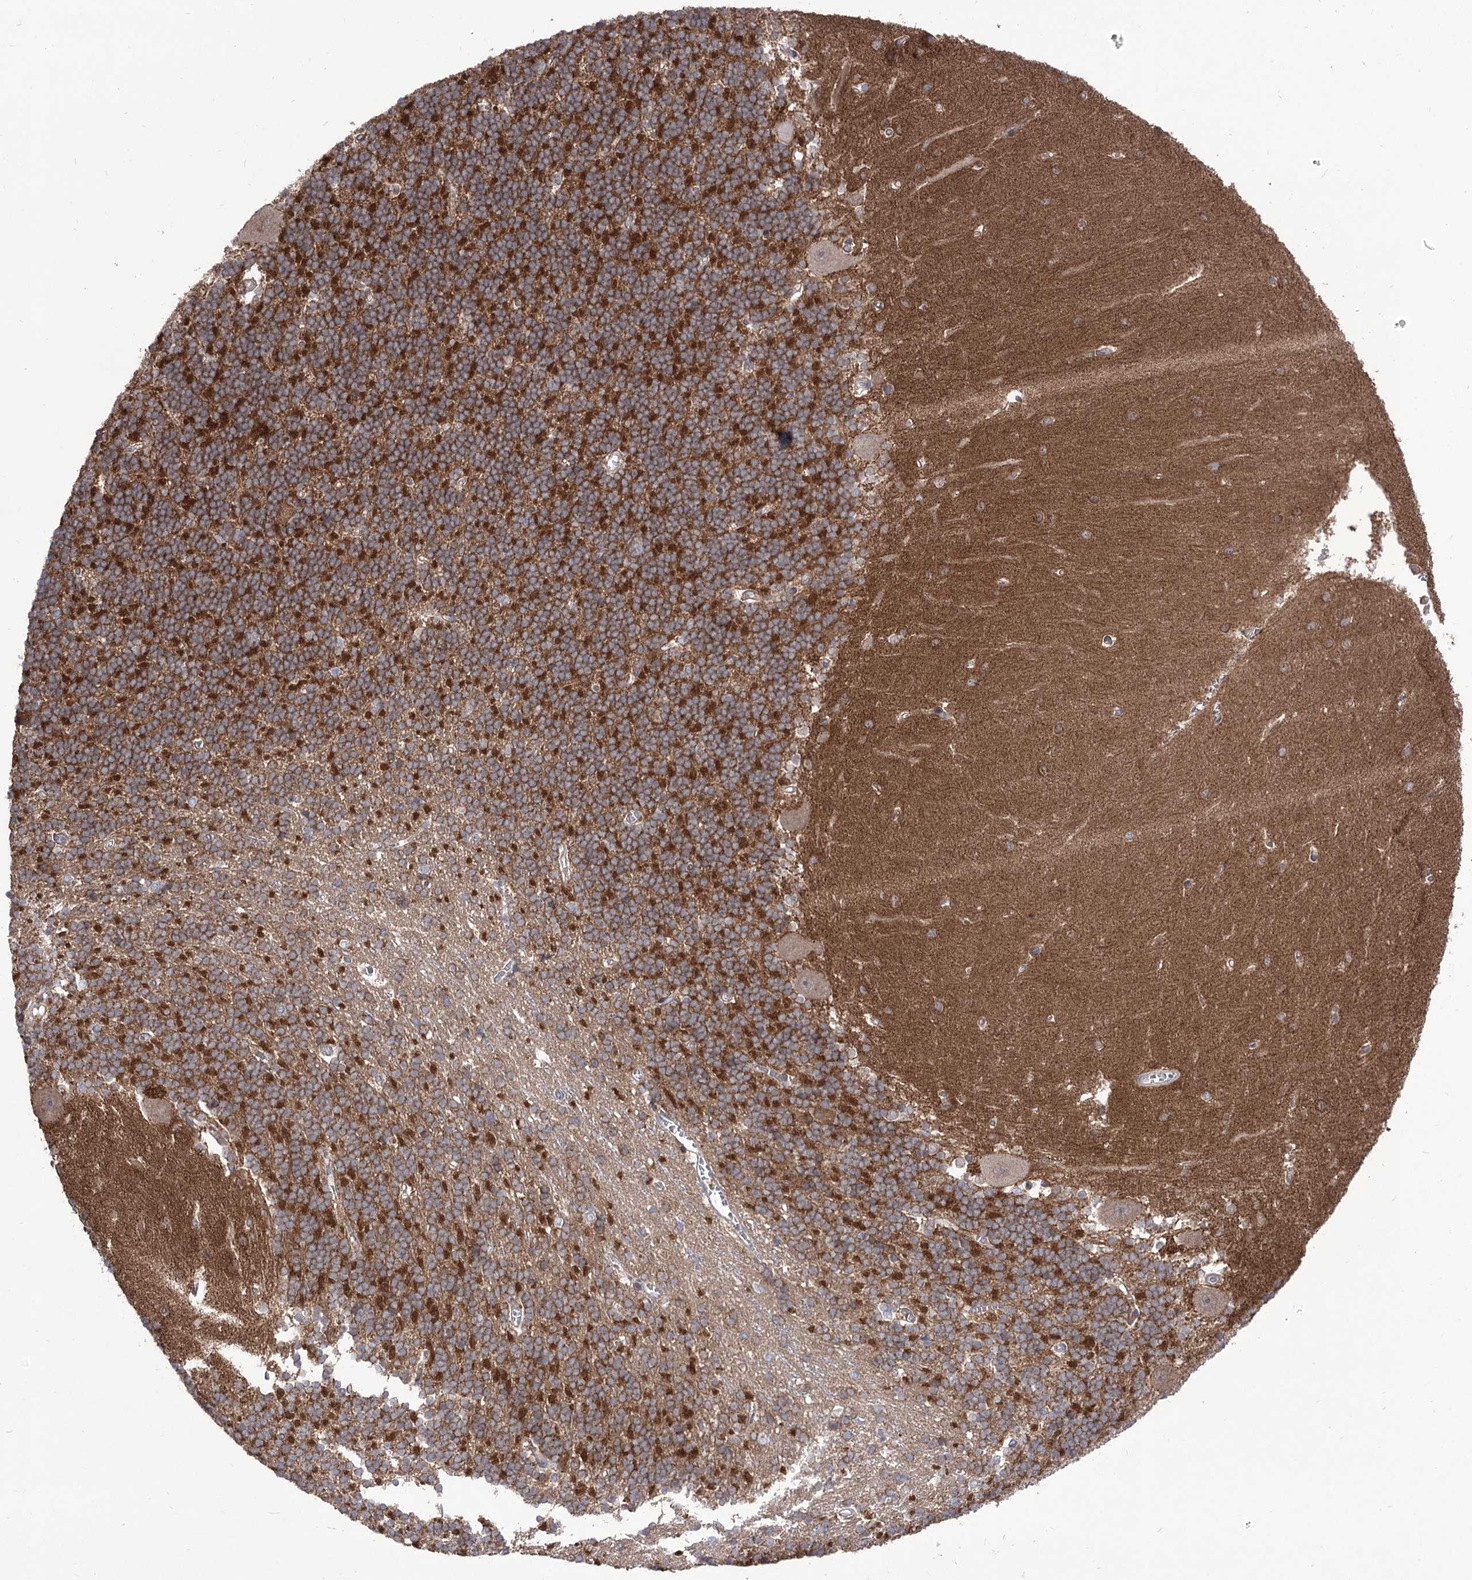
{"staining": {"intensity": "strong", "quantity": ">75%", "location": "cytoplasmic/membranous"}, "tissue": "cerebellum", "cell_type": "Cells in granular layer", "image_type": "normal", "snomed": [{"axis": "morphology", "description": "Normal tissue, NOS"}, {"axis": "topography", "description": "Cerebellum"}], "caption": "Immunohistochemical staining of normal cerebellum shows high levels of strong cytoplasmic/membranous expression in about >75% of cells in granular layer.", "gene": "XYLB", "patient": {"sex": "male", "age": 37}}